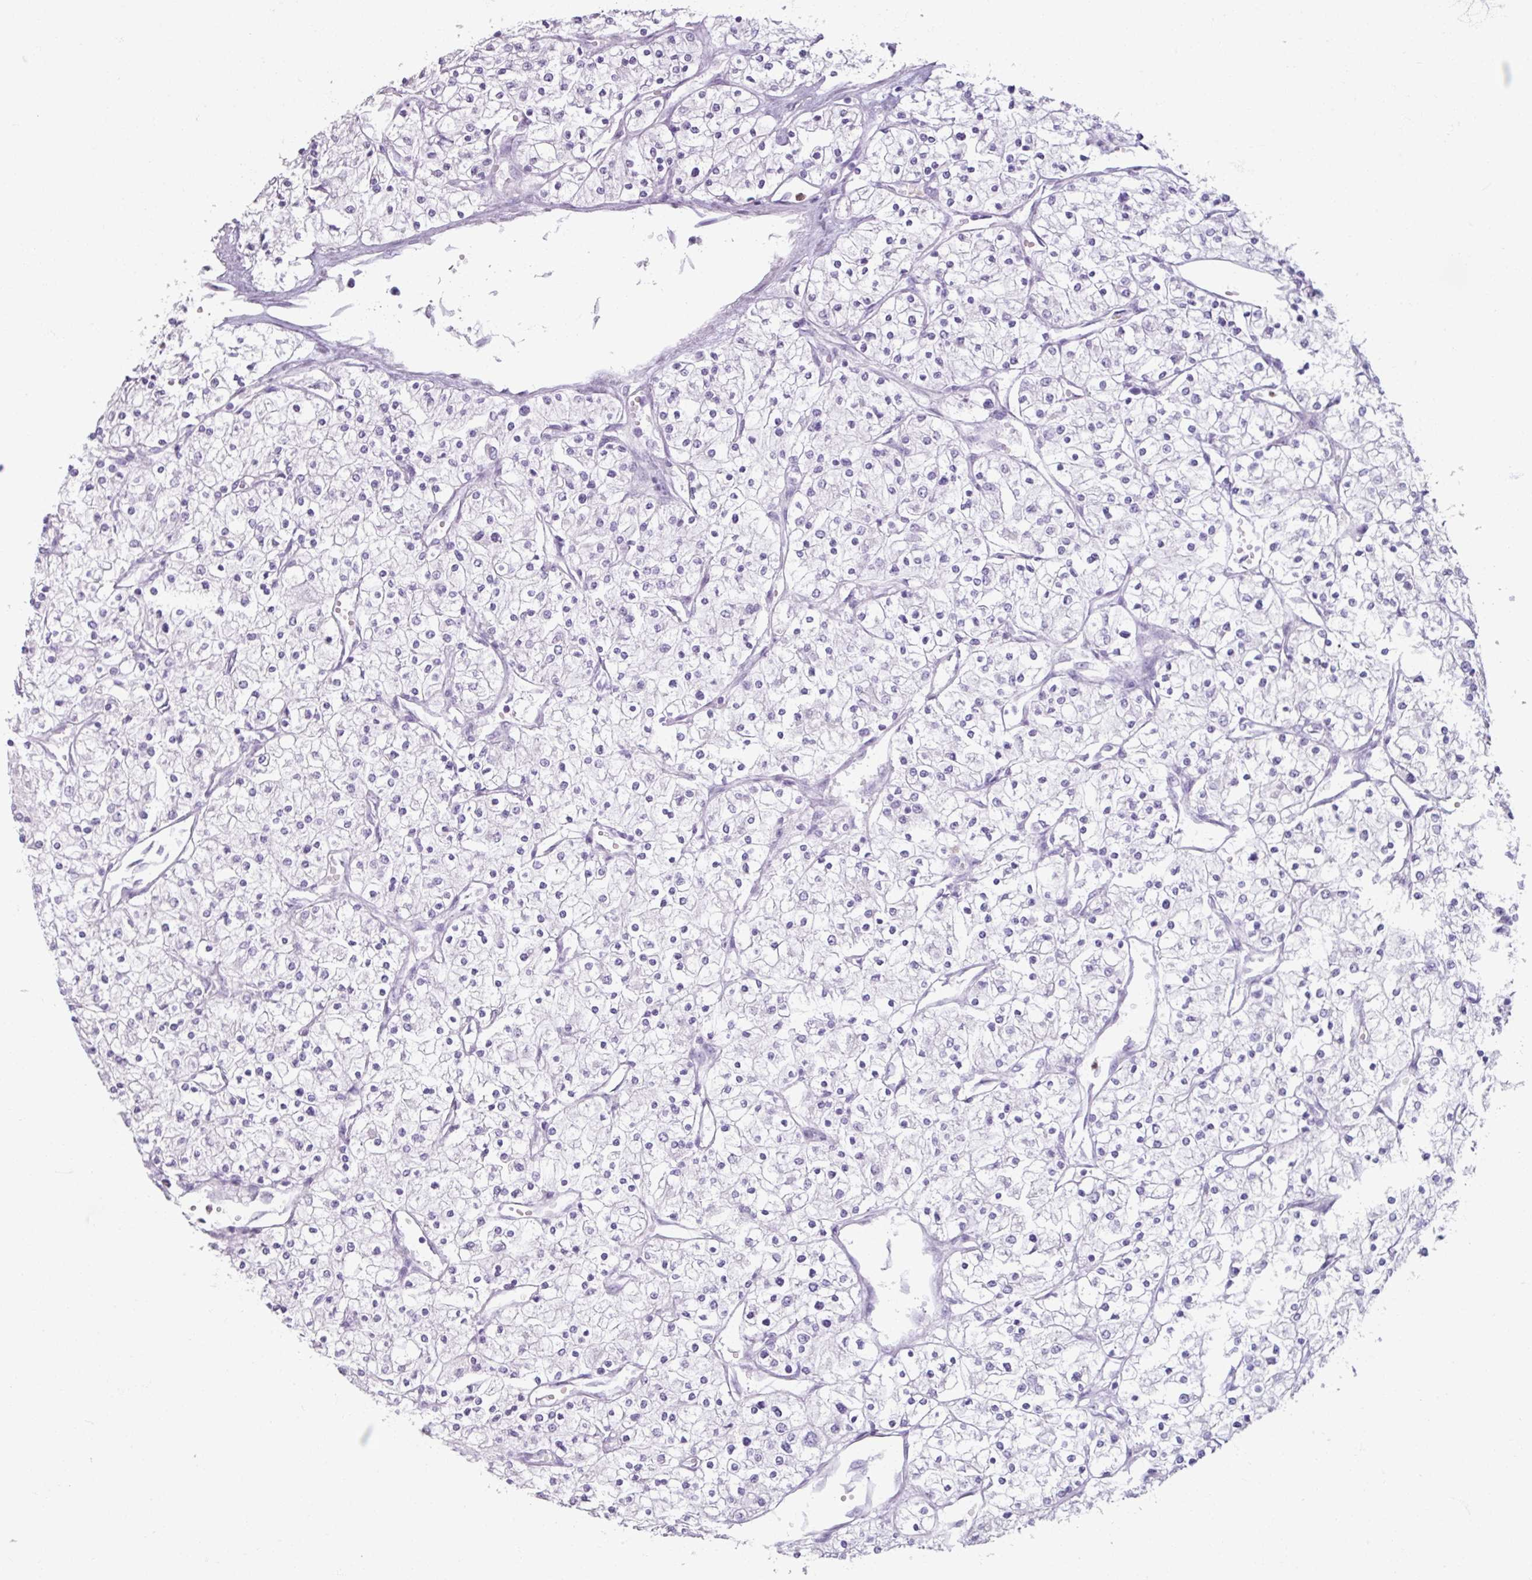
{"staining": {"intensity": "negative", "quantity": "none", "location": "none"}, "tissue": "renal cancer", "cell_type": "Tumor cells", "image_type": "cancer", "snomed": [{"axis": "morphology", "description": "Adenocarcinoma, NOS"}, {"axis": "topography", "description": "Kidney"}], "caption": "IHC histopathology image of neoplastic tissue: human renal cancer stained with DAB (3,3'-diaminobenzidine) reveals no significant protein positivity in tumor cells.", "gene": "ARG1", "patient": {"sex": "male", "age": 80}}